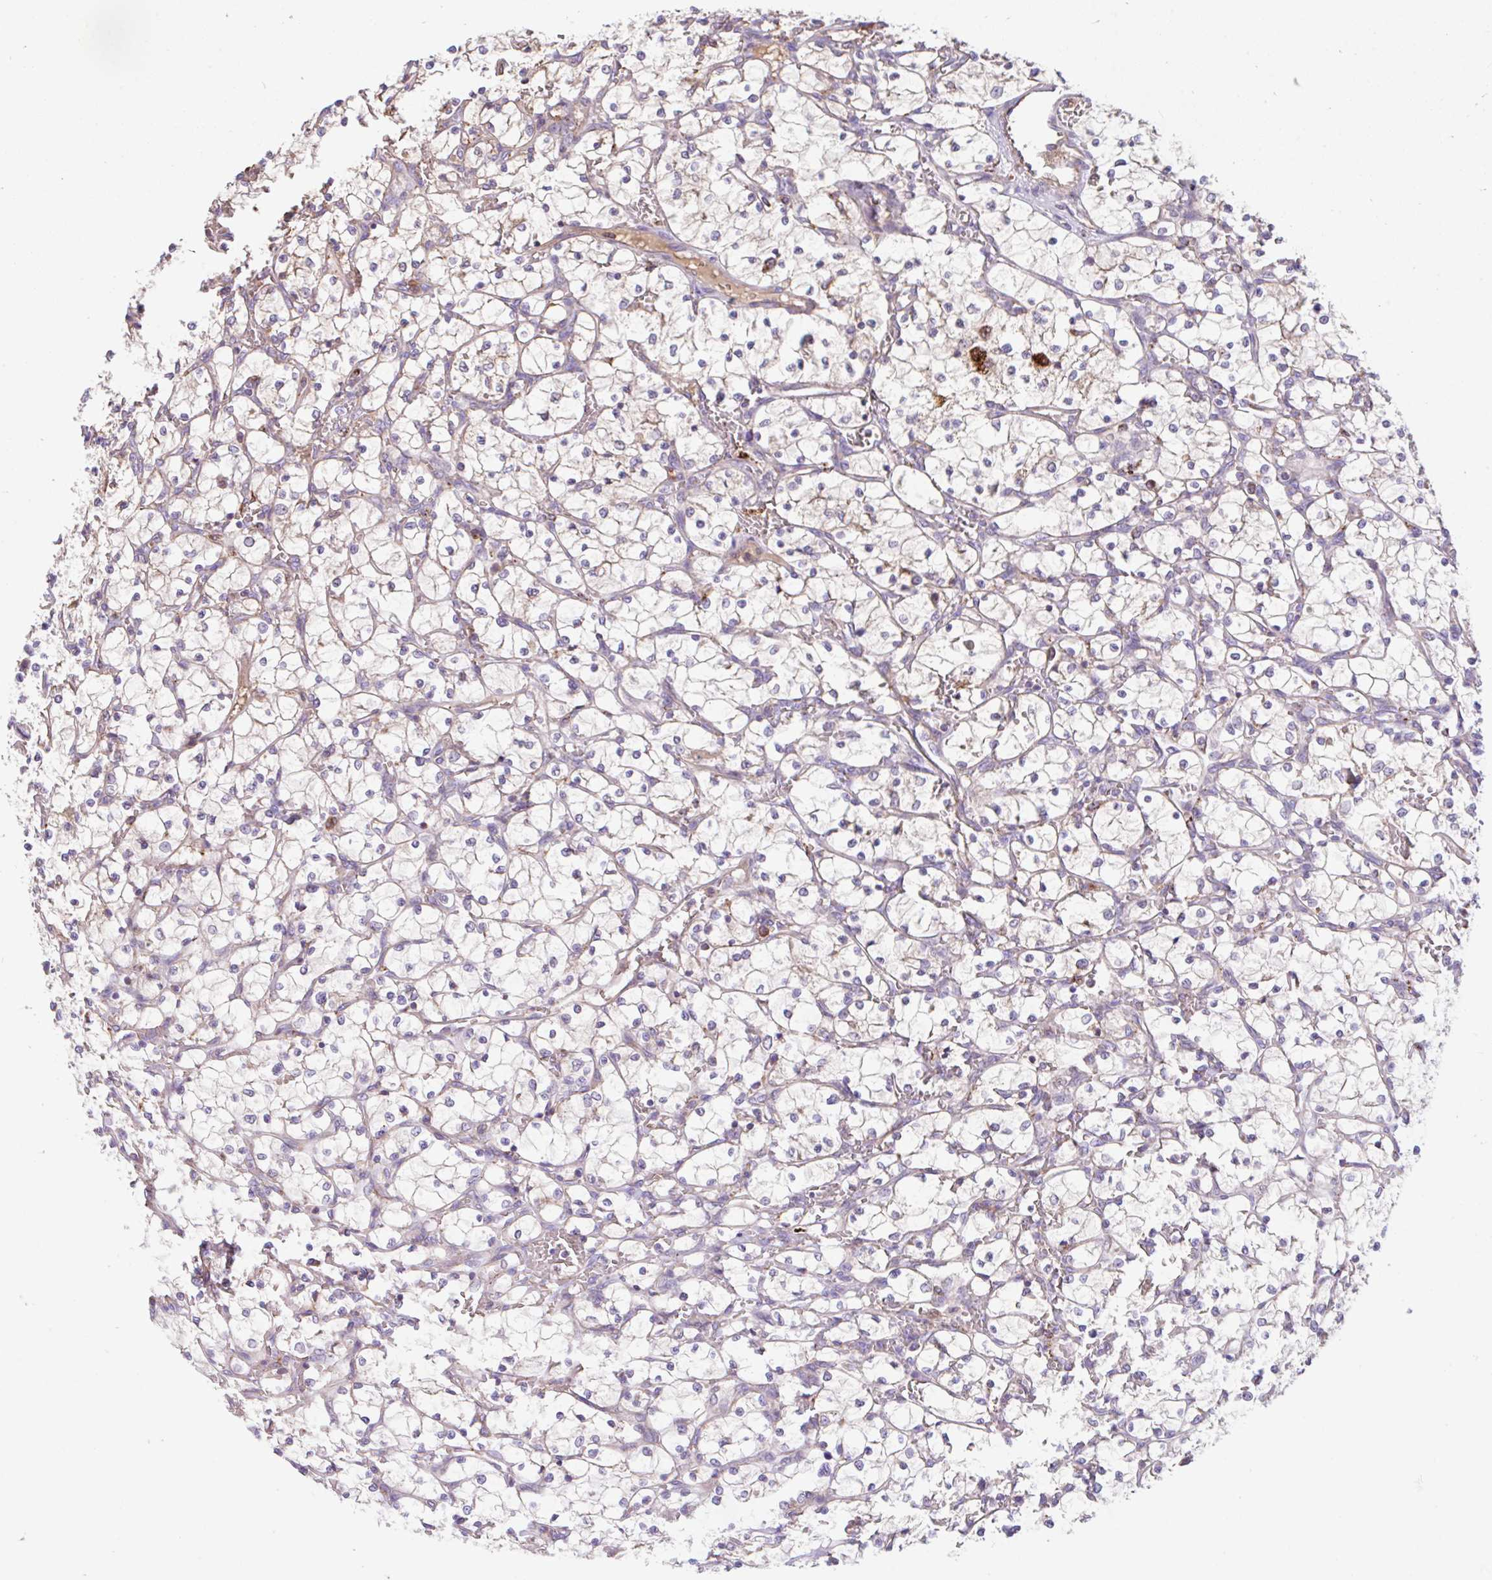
{"staining": {"intensity": "weak", "quantity": "<25%", "location": "cytoplasmic/membranous"}, "tissue": "renal cancer", "cell_type": "Tumor cells", "image_type": "cancer", "snomed": [{"axis": "morphology", "description": "Adenocarcinoma, NOS"}, {"axis": "topography", "description": "Kidney"}], "caption": "This is a image of immunohistochemistry staining of renal cancer, which shows no positivity in tumor cells.", "gene": "RALBP1", "patient": {"sex": "female", "age": 69}}